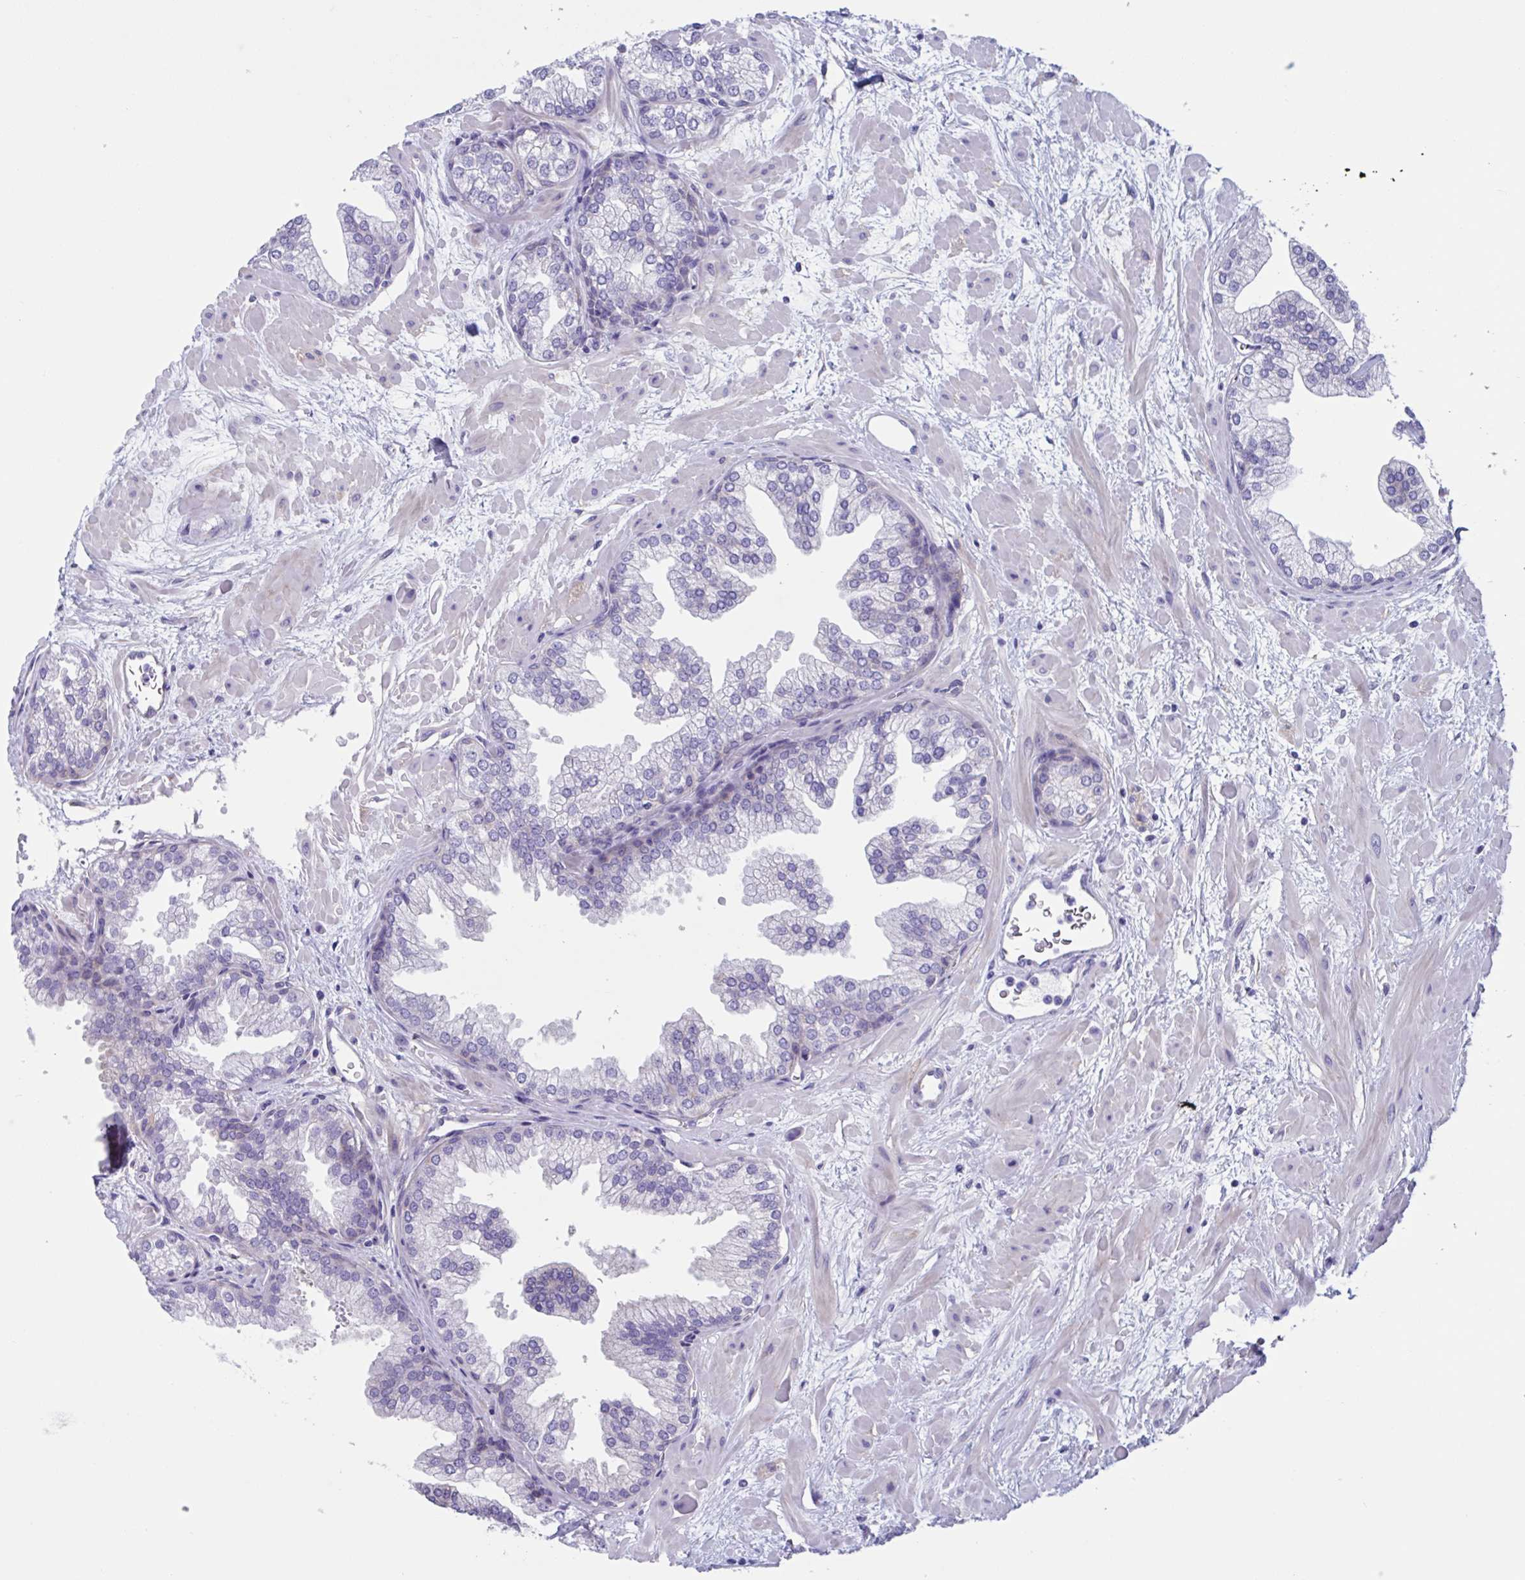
{"staining": {"intensity": "negative", "quantity": "none", "location": "none"}, "tissue": "prostate", "cell_type": "Glandular cells", "image_type": "normal", "snomed": [{"axis": "morphology", "description": "Normal tissue, NOS"}, {"axis": "topography", "description": "Prostate"}], "caption": "Human prostate stained for a protein using IHC shows no staining in glandular cells.", "gene": "LPIN3", "patient": {"sex": "male", "age": 37}}